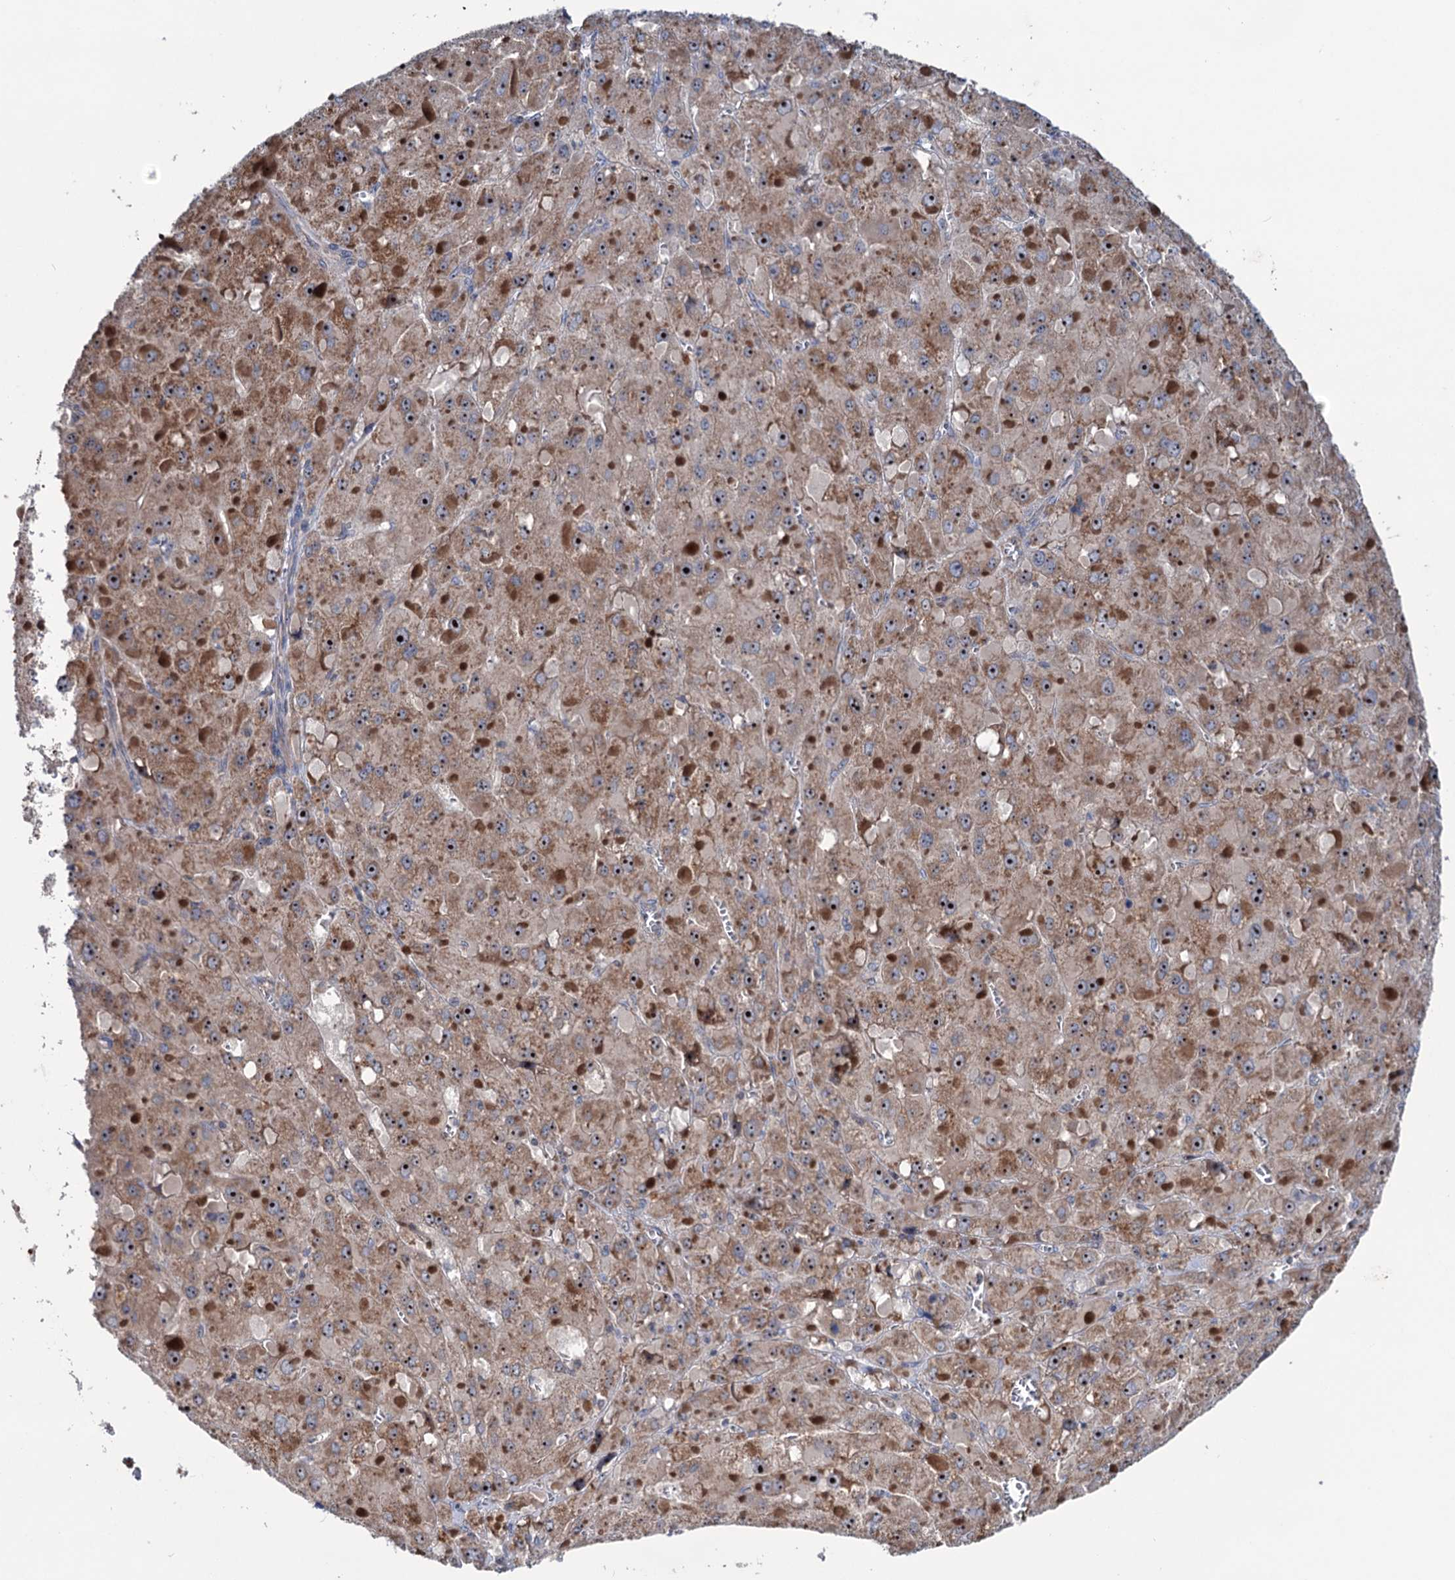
{"staining": {"intensity": "moderate", "quantity": "25%-75%", "location": "cytoplasmic/membranous,nuclear"}, "tissue": "liver cancer", "cell_type": "Tumor cells", "image_type": "cancer", "snomed": [{"axis": "morphology", "description": "Carcinoma, Hepatocellular, NOS"}, {"axis": "topography", "description": "Liver"}], "caption": "Hepatocellular carcinoma (liver) stained with a brown dye reveals moderate cytoplasmic/membranous and nuclear positive expression in approximately 25%-75% of tumor cells.", "gene": "HTR3B", "patient": {"sex": "female", "age": 73}}